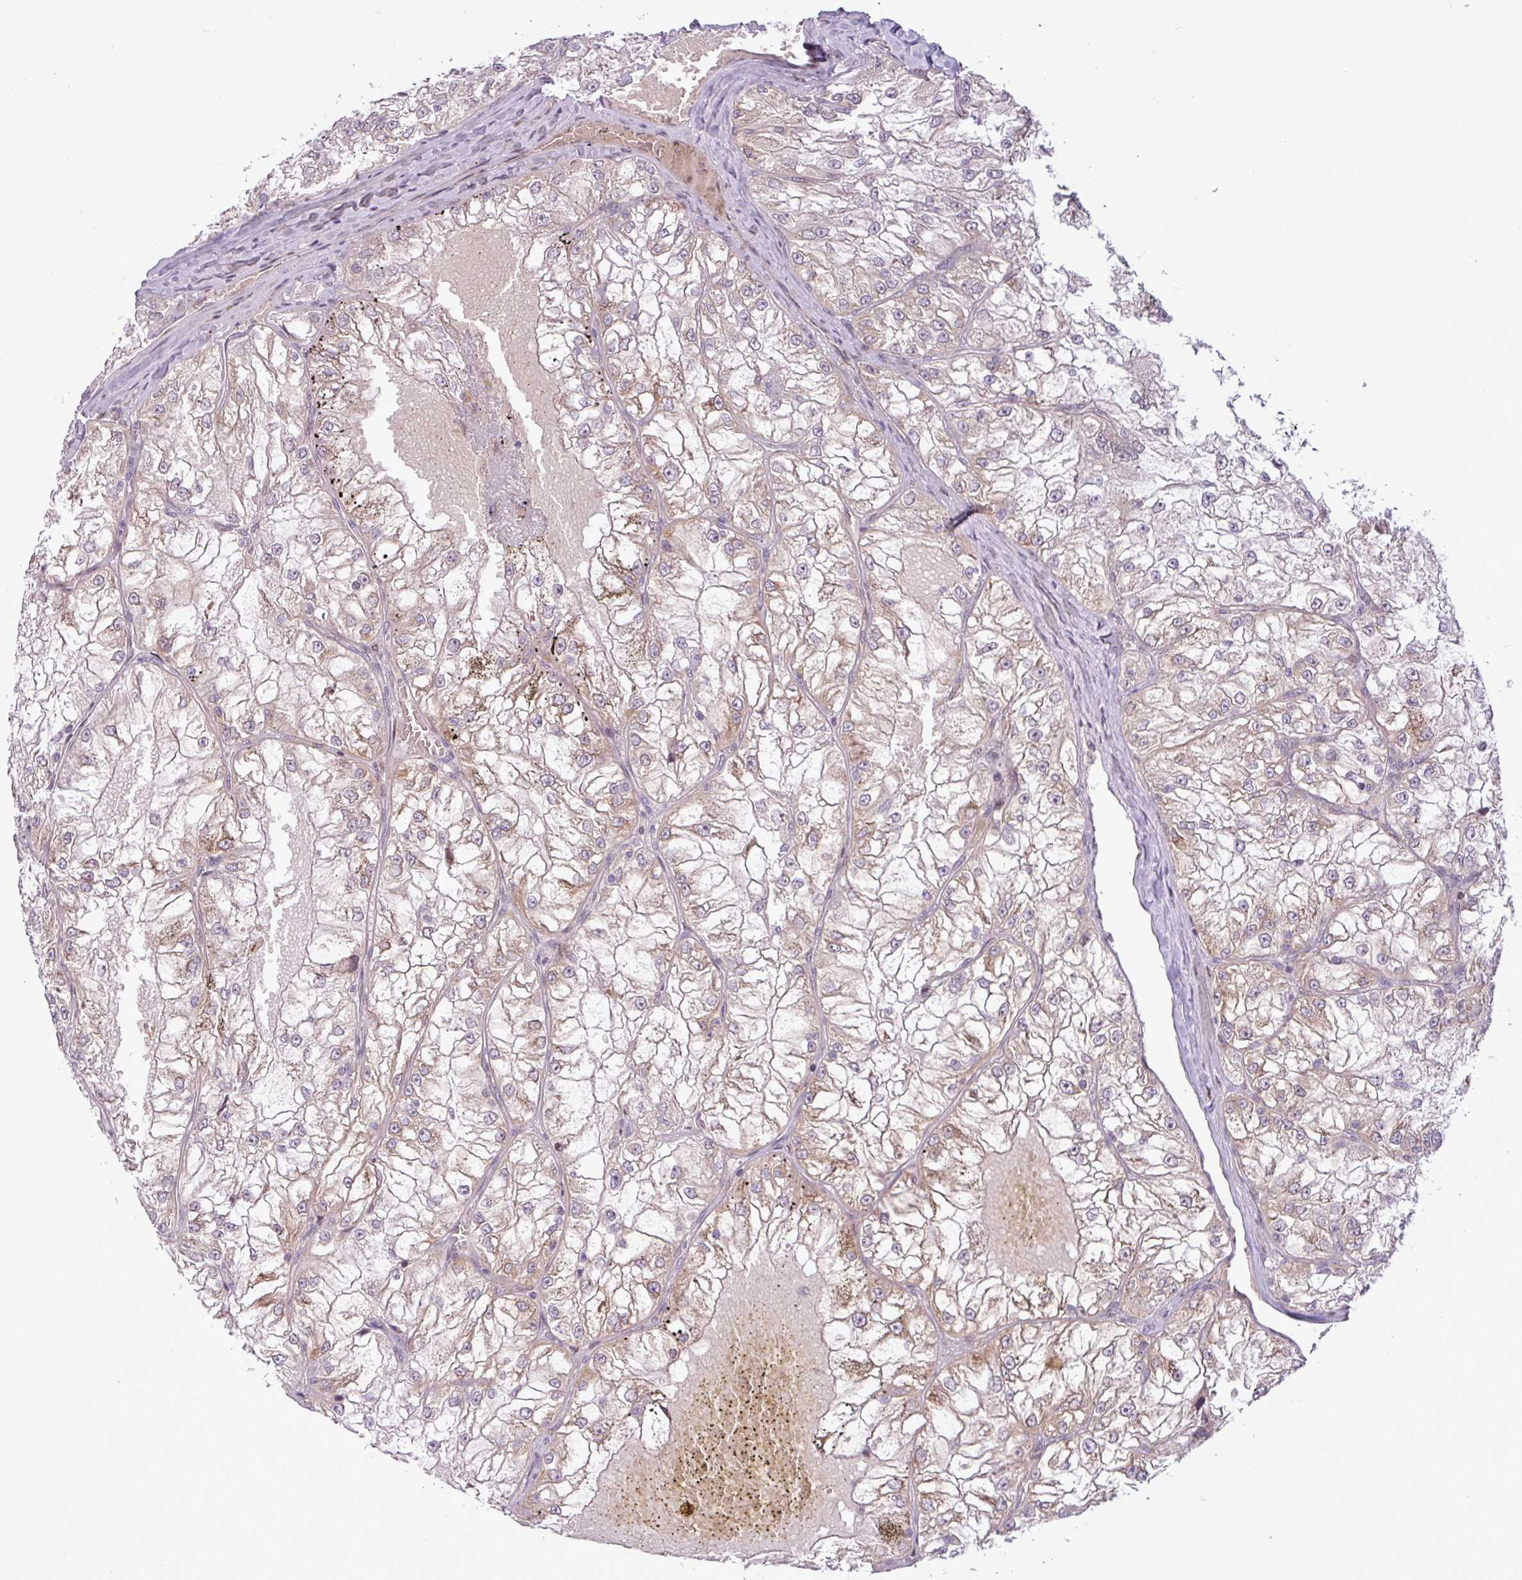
{"staining": {"intensity": "weak", "quantity": "<25%", "location": "cytoplasmic/membranous"}, "tissue": "renal cancer", "cell_type": "Tumor cells", "image_type": "cancer", "snomed": [{"axis": "morphology", "description": "Adenocarcinoma, NOS"}, {"axis": "topography", "description": "Kidney"}], "caption": "A histopathology image of human renal adenocarcinoma is negative for staining in tumor cells.", "gene": "SLC66A2", "patient": {"sex": "female", "age": 72}}